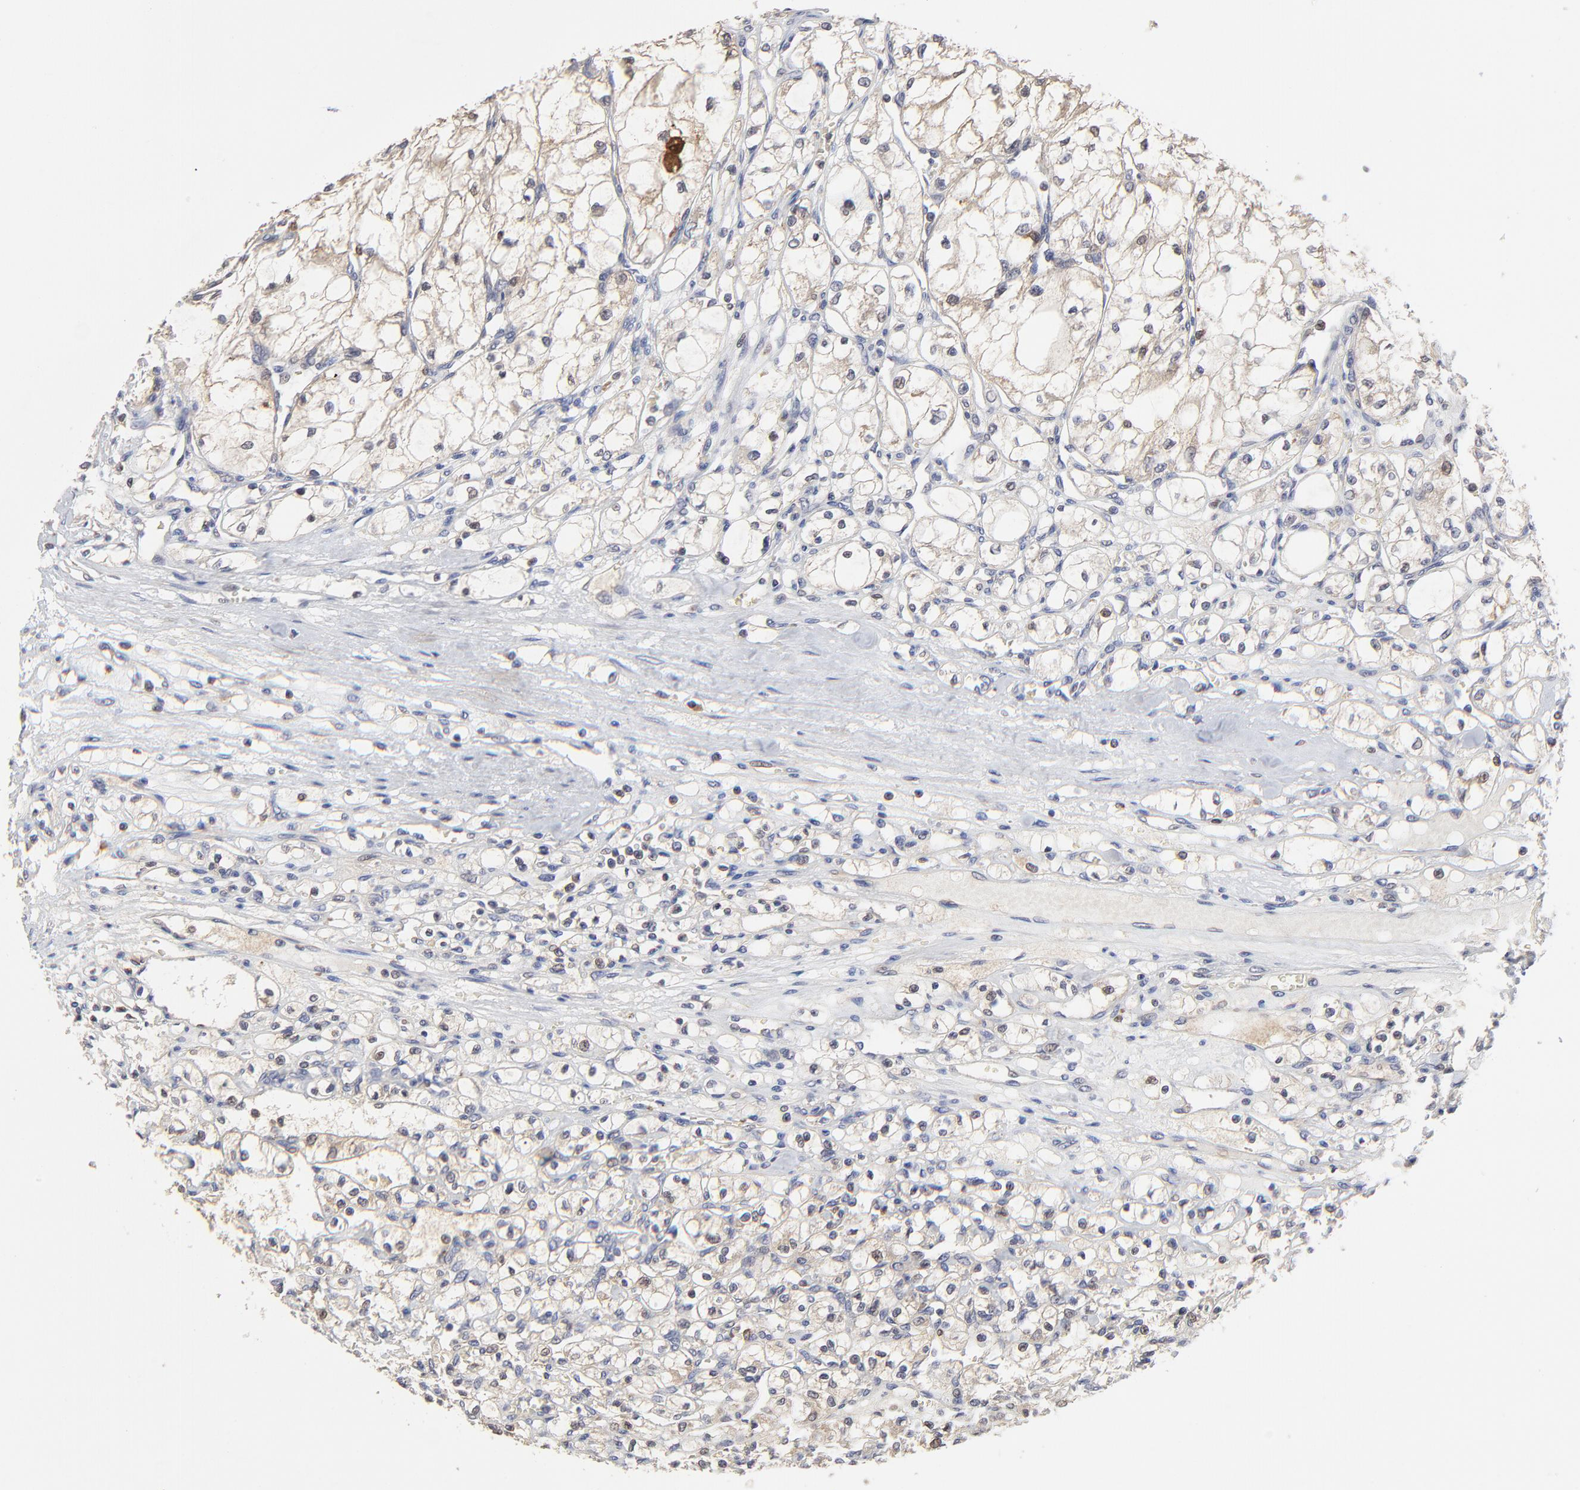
{"staining": {"intensity": "negative", "quantity": "none", "location": "none"}, "tissue": "renal cancer", "cell_type": "Tumor cells", "image_type": "cancer", "snomed": [{"axis": "morphology", "description": "Adenocarcinoma, NOS"}, {"axis": "topography", "description": "Kidney"}], "caption": "Immunohistochemistry of adenocarcinoma (renal) reveals no positivity in tumor cells.", "gene": "LGALS3", "patient": {"sex": "male", "age": 61}}